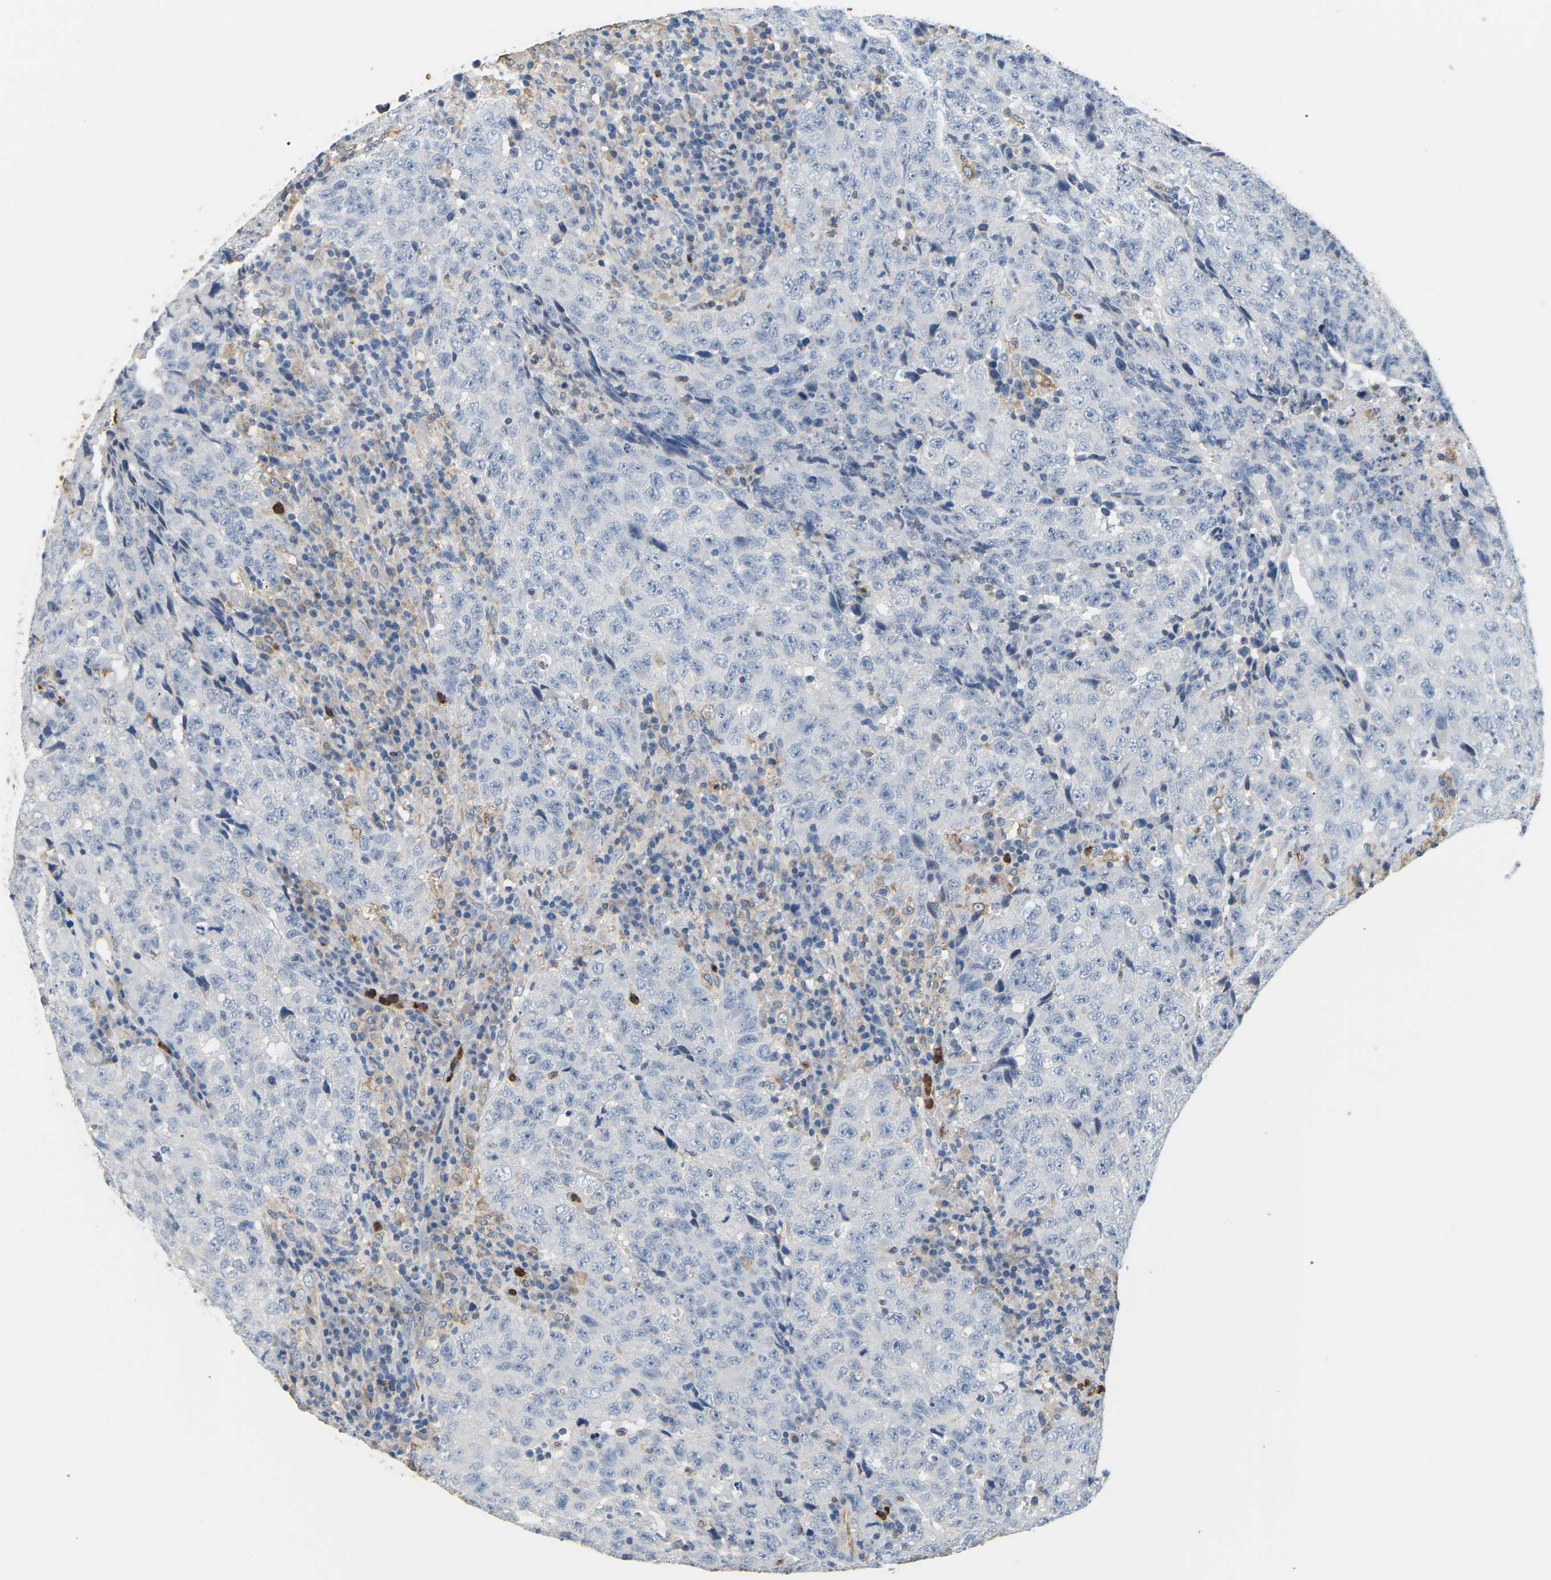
{"staining": {"intensity": "negative", "quantity": "none", "location": "none"}, "tissue": "testis cancer", "cell_type": "Tumor cells", "image_type": "cancer", "snomed": [{"axis": "morphology", "description": "Necrosis, NOS"}, {"axis": "morphology", "description": "Carcinoma, Embryonal, NOS"}, {"axis": "topography", "description": "Testis"}], "caption": "A high-resolution micrograph shows IHC staining of testis cancer (embryonal carcinoma), which demonstrates no significant expression in tumor cells. Brightfield microscopy of immunohistochemistry stained with DAB (brown) and hematoxylin (blue), captured at high magnification.", "gene": "ADM", "patient": {"sex": "male", "age": 19}}